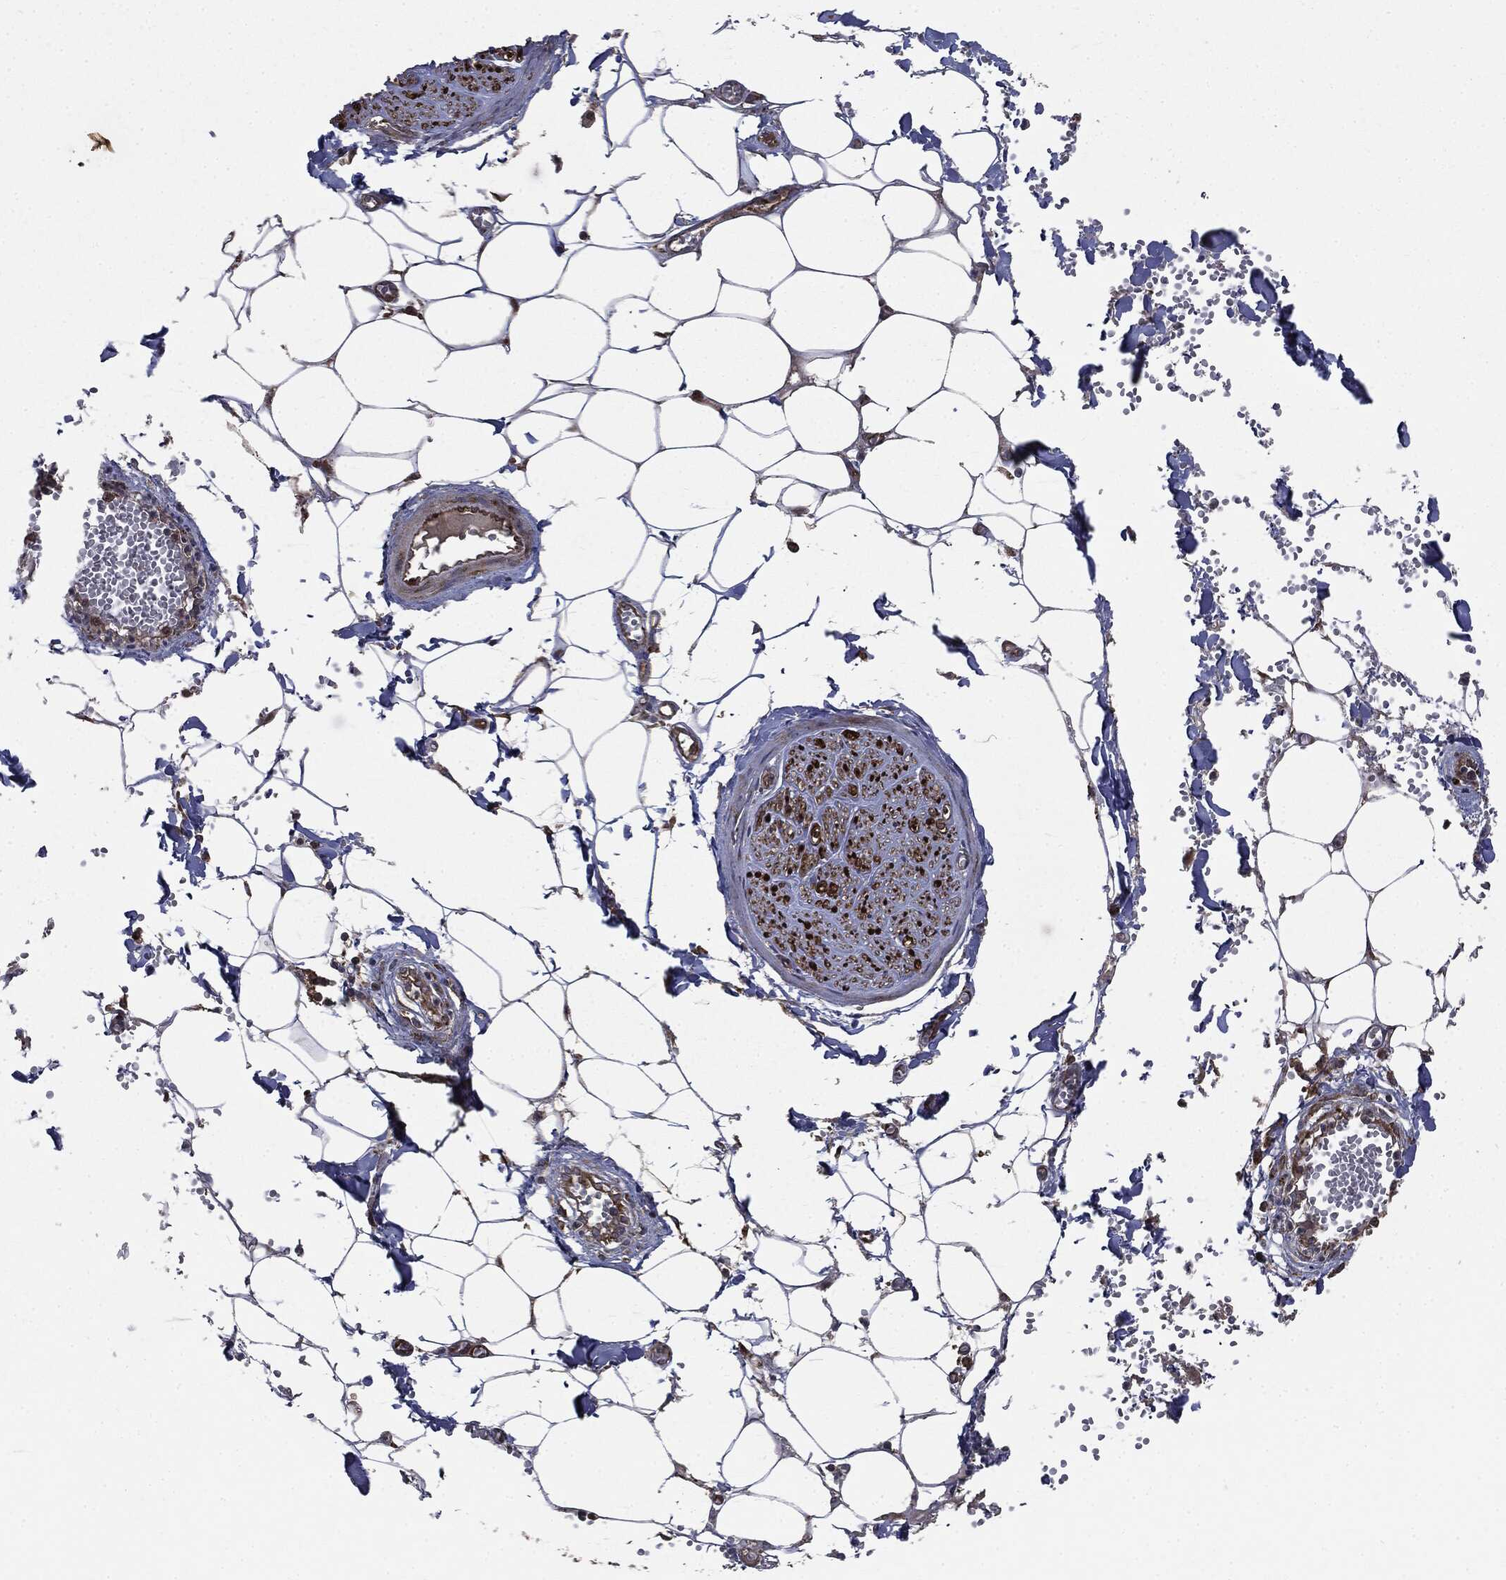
{"staining": {"intensity": "moderate", "quantity": "25%-75%", "location": "cytoplasmic/membranous"}, "tissue": "adipose tissue", "cell_type": "Adipocytes", "image_type": "normal", "snomed": [{"axis": "morphology", "description": "Normal tissue, NOS"}, {"axis": "morphology", "description": "Squamous cell carcinoma, NOS"}, {"axis": "topography", "description": "Cartilage tissue"}, {"axis": "topography", "description": "Lung"}], "caption": "Adipose tissue stained with DAB (3,3'-diaminobenzidine) immunohistochemistry reveals medium levels of moderate cytoplasmic/membranous staining in approximately 25%-75% of adipocytes. (DAB = brown stain, brightfield microscopy at high magnification).", "gene": "PLOD3", "patient": {"sex": "male", "age": 66}}